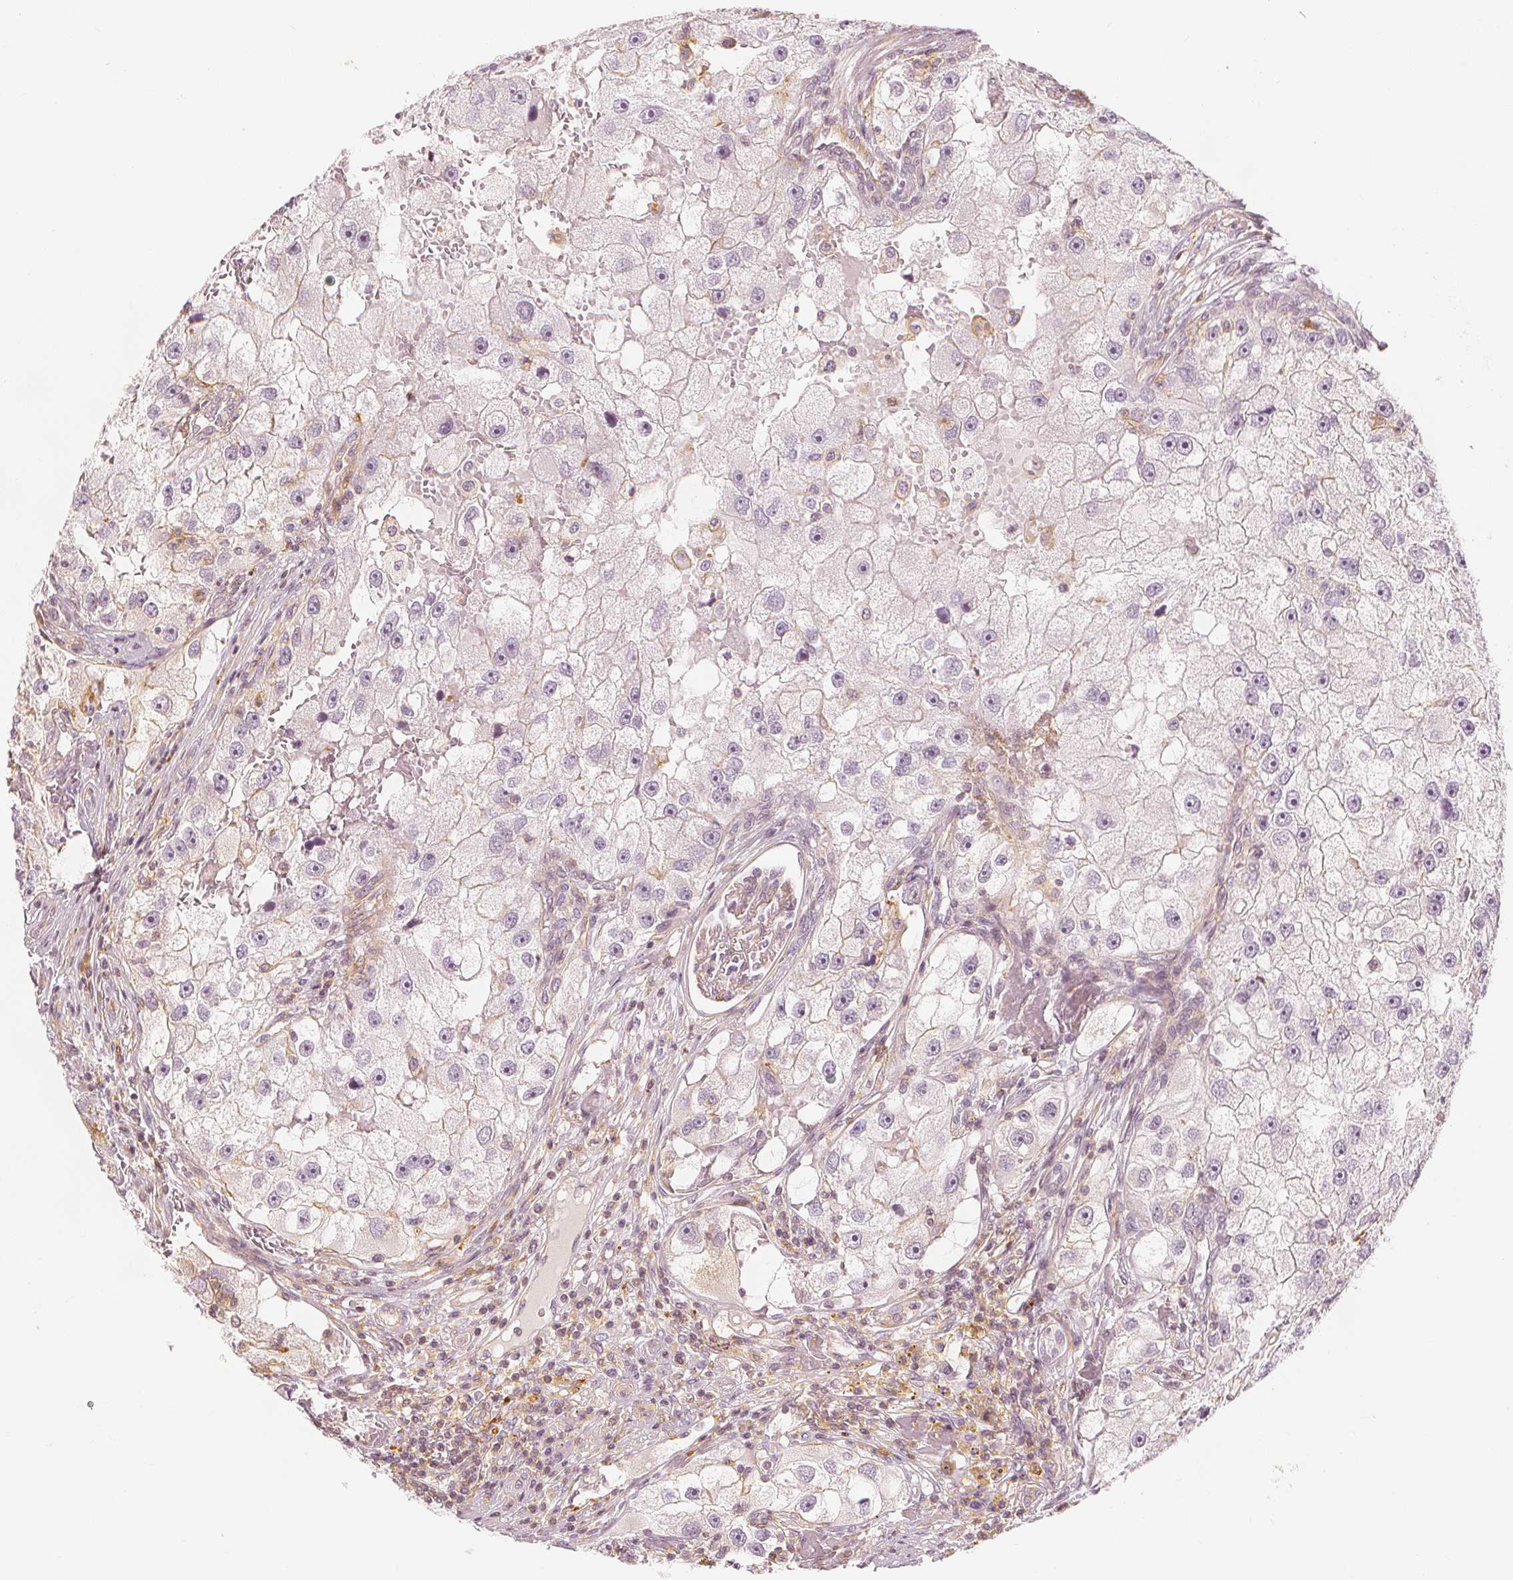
{"staining": {"intensity": "negative", "quantity": "none", "location": "none"}, "tissue": "renal cancer", "cell_type": "Tumor cells", "image_type": "cancer", "snomed": [{"axis": "morphology", "description": "Adenocarcinoma, NOS"}, {"axis": "topography", "description": "Kidney"}], "caption": "This histopathology image is of adenocarcinoma (renal) stained with IHC to label a protein in brown with the nuclei are counter-stained blue. There is no positivity in tumor cells. (DAB immunohistochemistry visualized using brightfield microscopy, high magnification).", "gene": "ARHGAP26", "patient": {"sex": "male", "age": 63}}